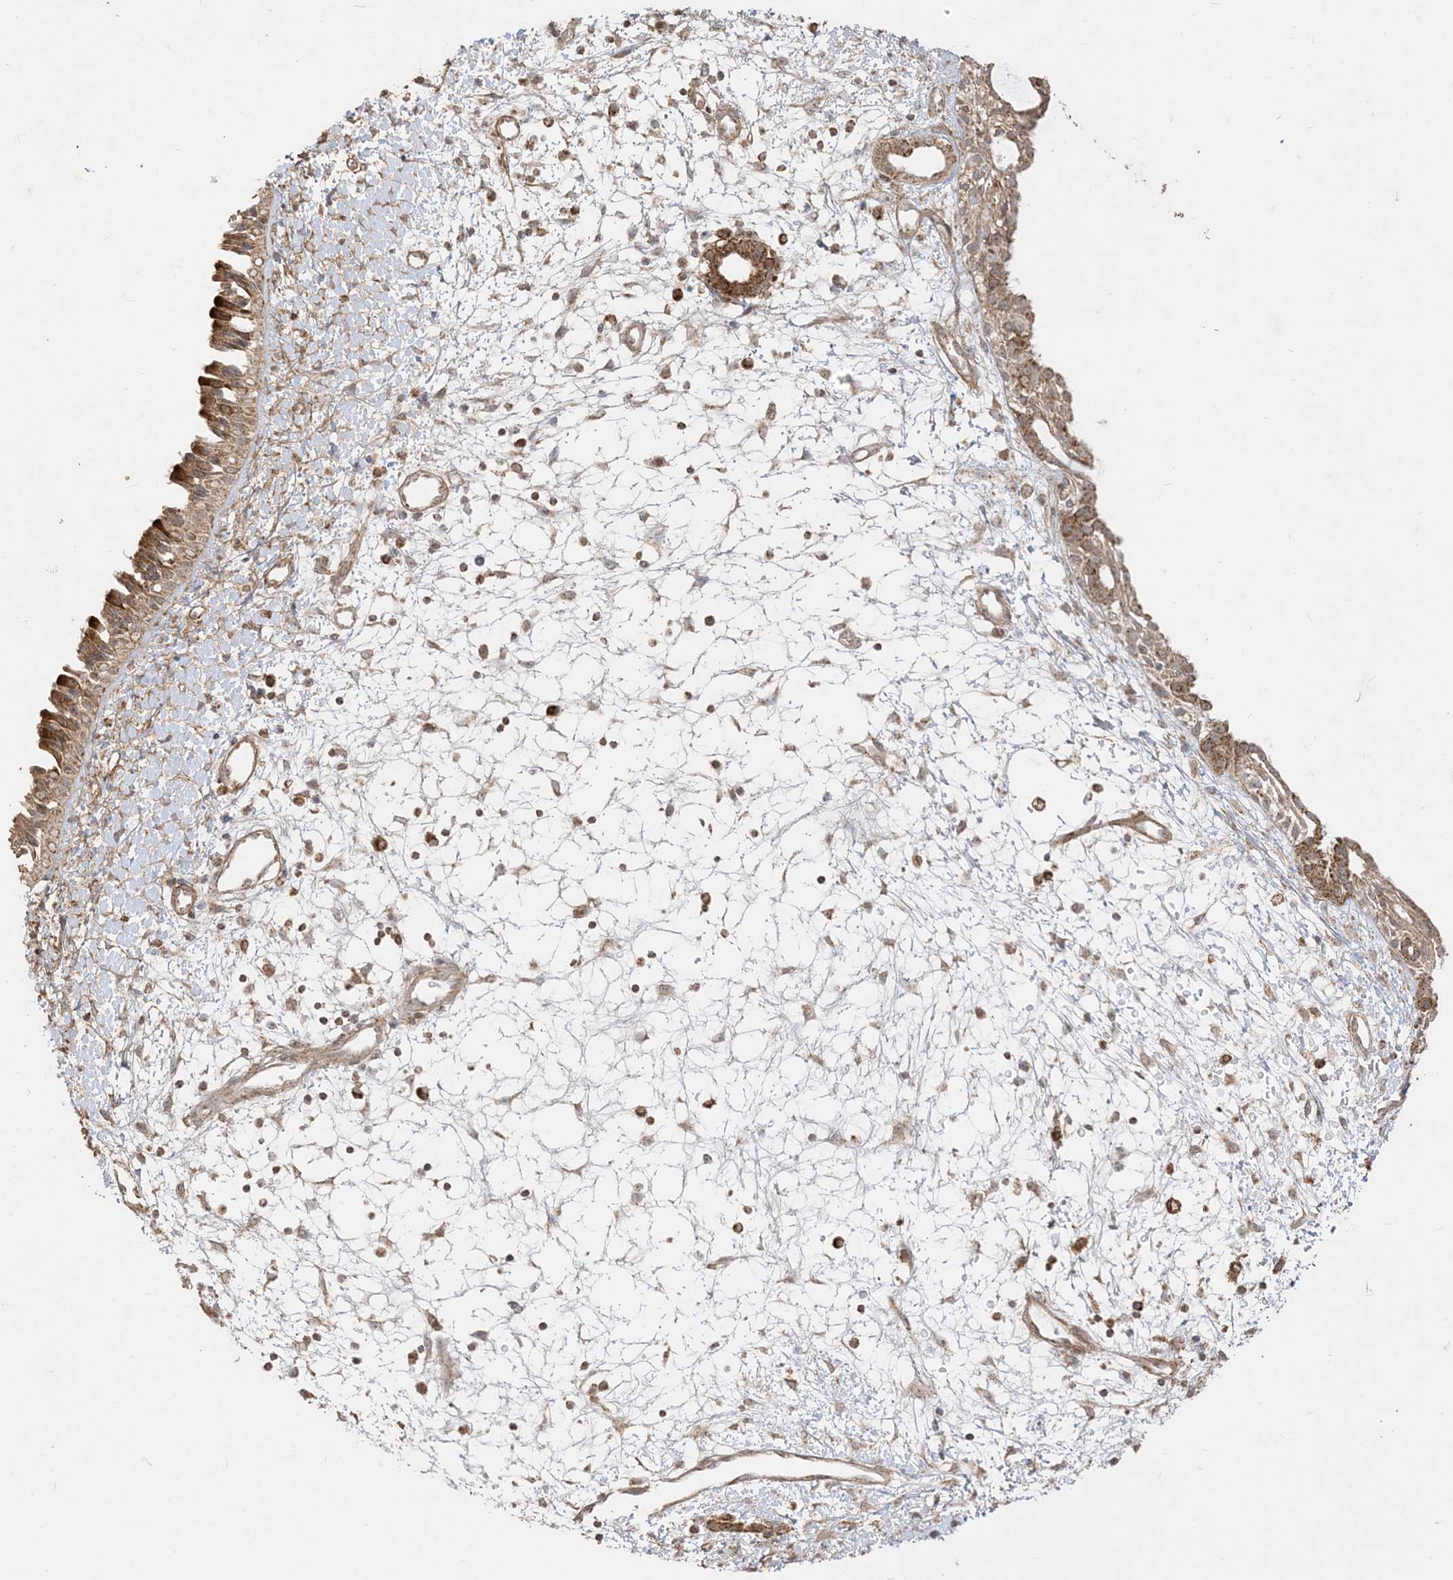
{"staining": {"intensity": "strong", "quantity": ">75%", "location": "cytoplasmic/membranous"}, "tissue": "nasopharynx", "cell_type": "Respiratory epithelial cells", "image_type": "normal", "snomed": [{"axis": "morphology", "description": "Normal tissue, NOS"}, {"axis": "topography", "description": "Nasopharynx"}], "caption": "Respiratory epithelial cells demonstrate high levels of strong cytoplasmic/membranous staining in about >75% of cells in benign human nasopharynx. (Brightfield microscopy of DAB IHC at high magnification).", "gene": "SIRT3", "patient": {"sex": "male", "age": 22}}